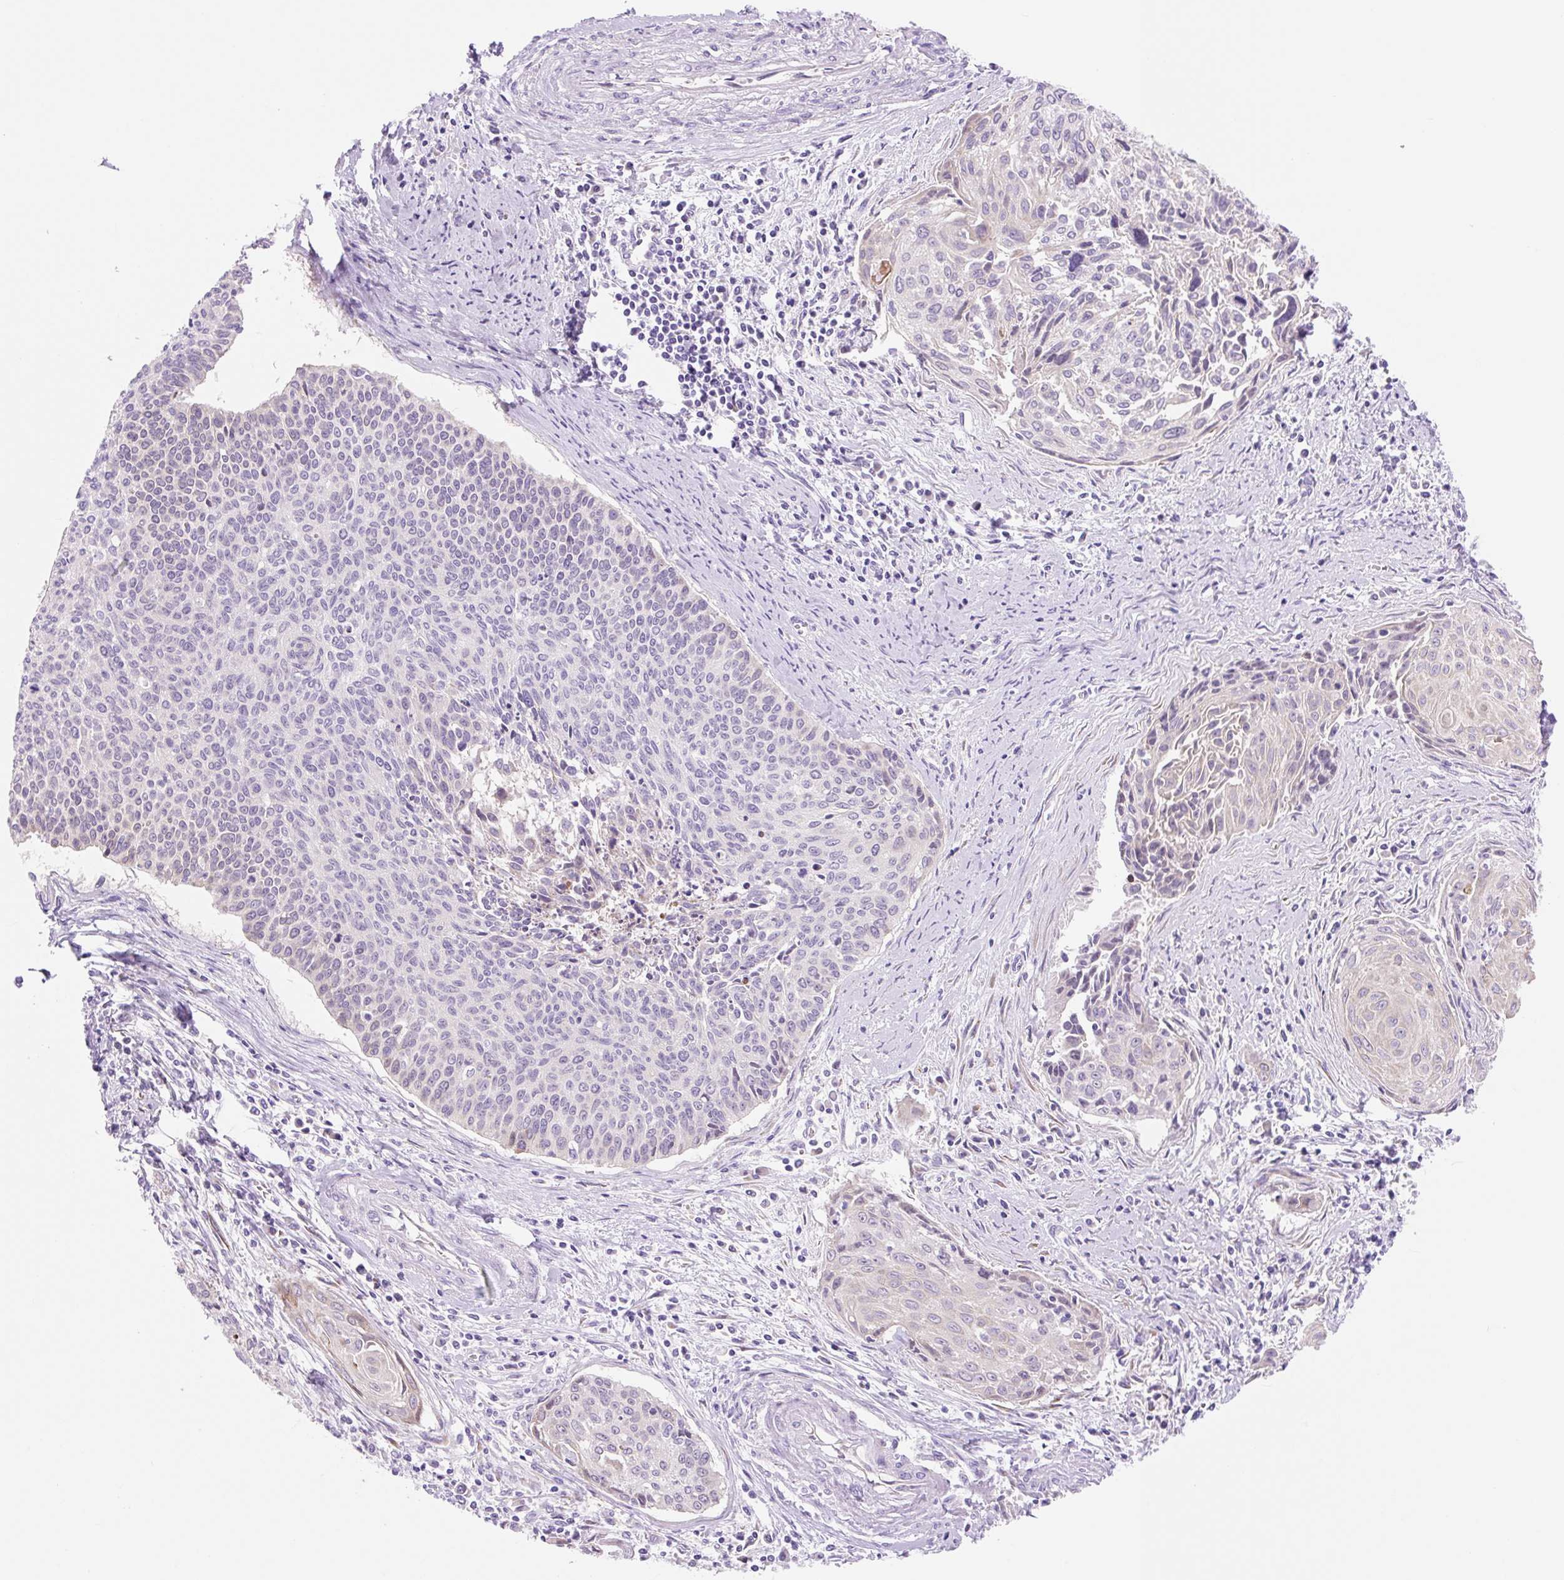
{"staining": {"intensity": "negative", "quantity": "none", "location": "none"}, "tissue": "cervical cancer", "cell_type": "Tumor cells", "image_type": "cancer", "snomed": [{"axis": "morphology", "description": "Squamous cell carcinoma, NOS"}, {"axis": "topography", "description": "Cervix"}], "caption": "Micrograph shows no significant protein staining in tumor cells of squamous cell carcinoma (cervical).", "gene": "ZNF121", "patient": {"sex": "female", "age": 55}}